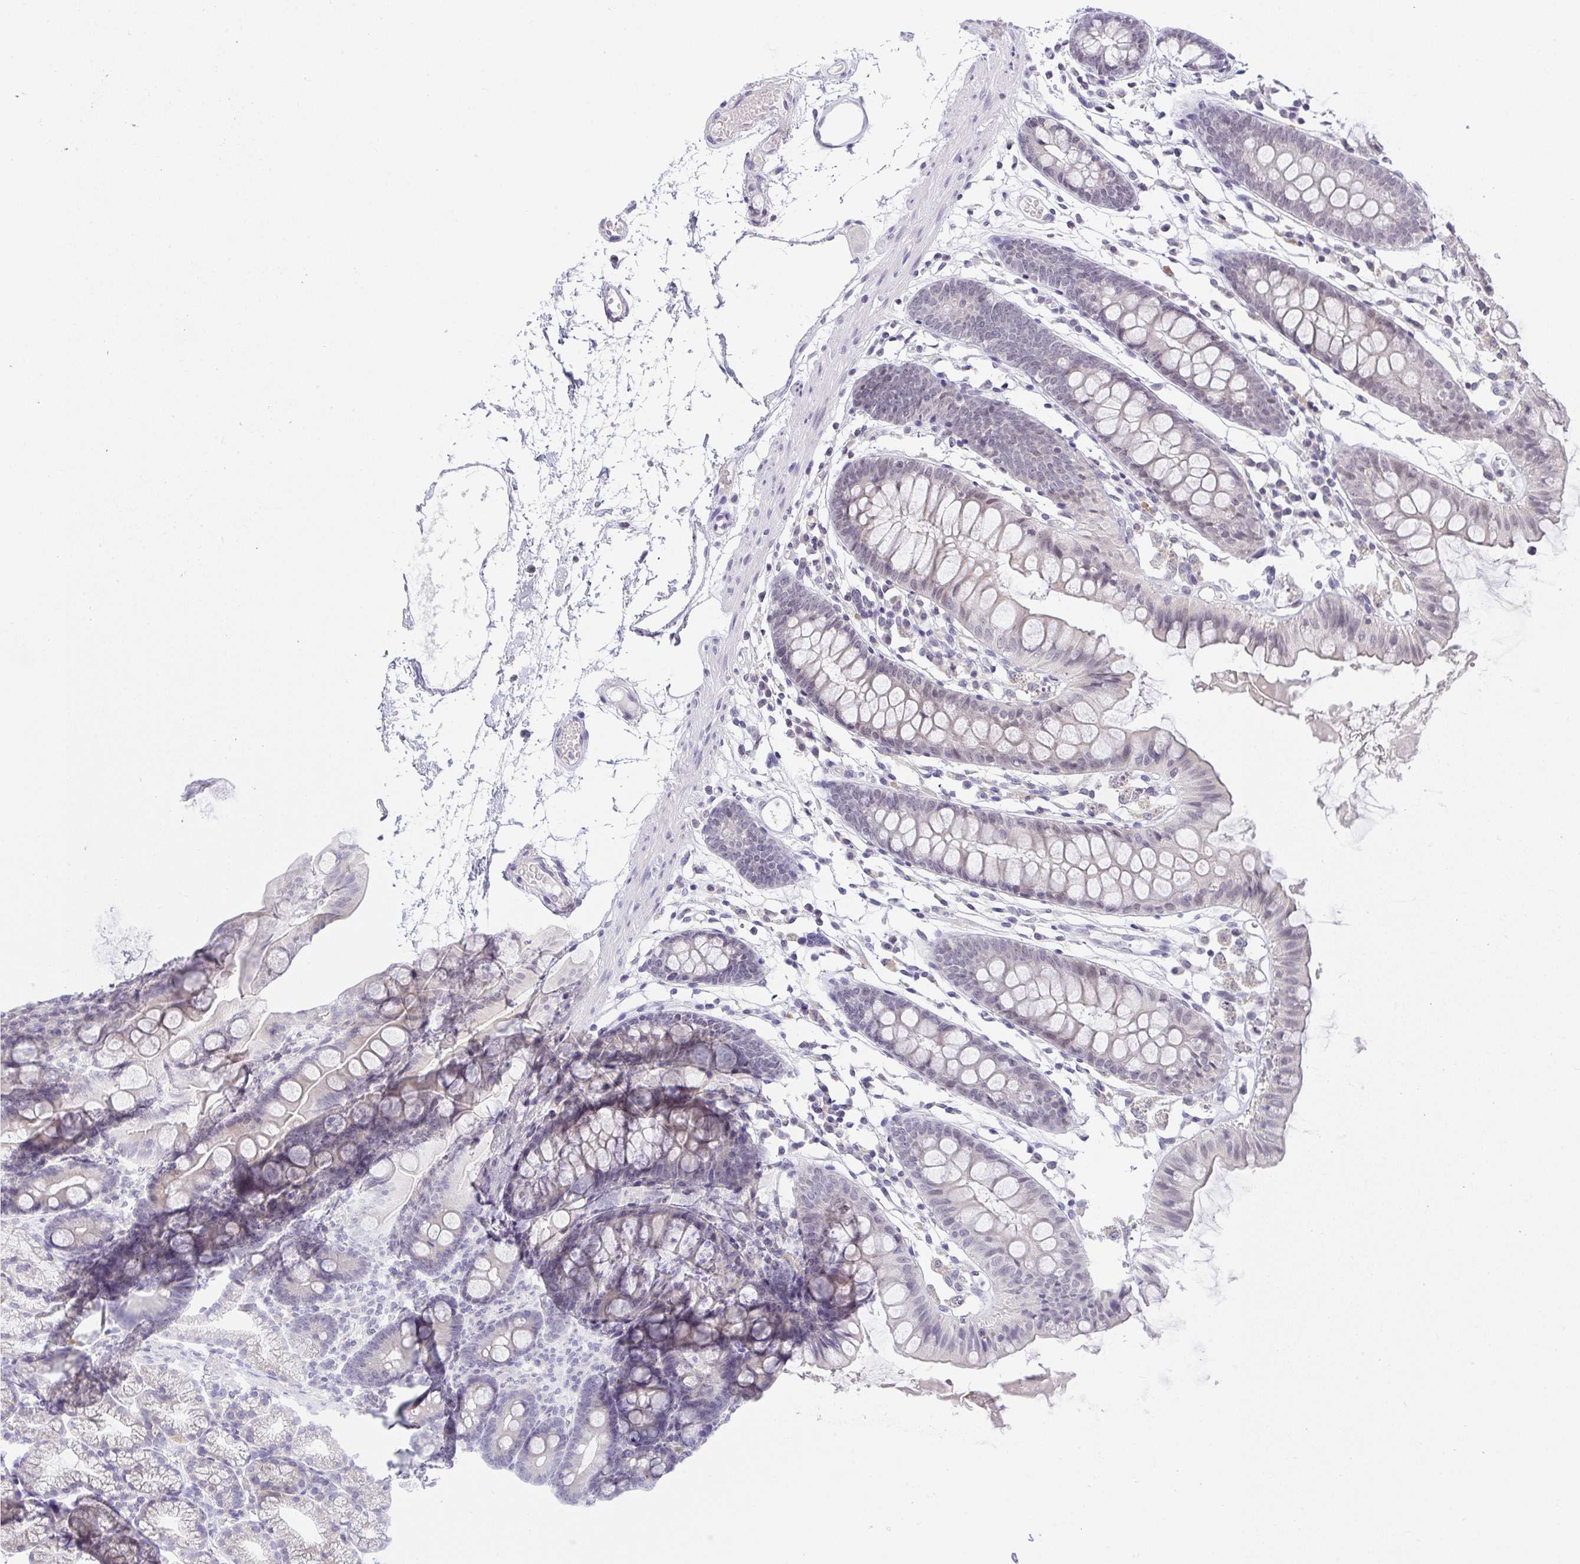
{"staining": {"intensity": "negative", "quantity": "none", "location": "none"}, "tissue": "colon", "cell_type": "Endothelial cells", "image_type": "normal", "snomed": [{"axis": "morphology", "description": "Normal tissue, NOS"}, {"axis": "topography", "description": "Colon"}], "caption": "The IHC image has no significant staining in endothelial cells of colon.", "gene": "CACNA1S", "patient": {"sex": "female", "age": 84}}